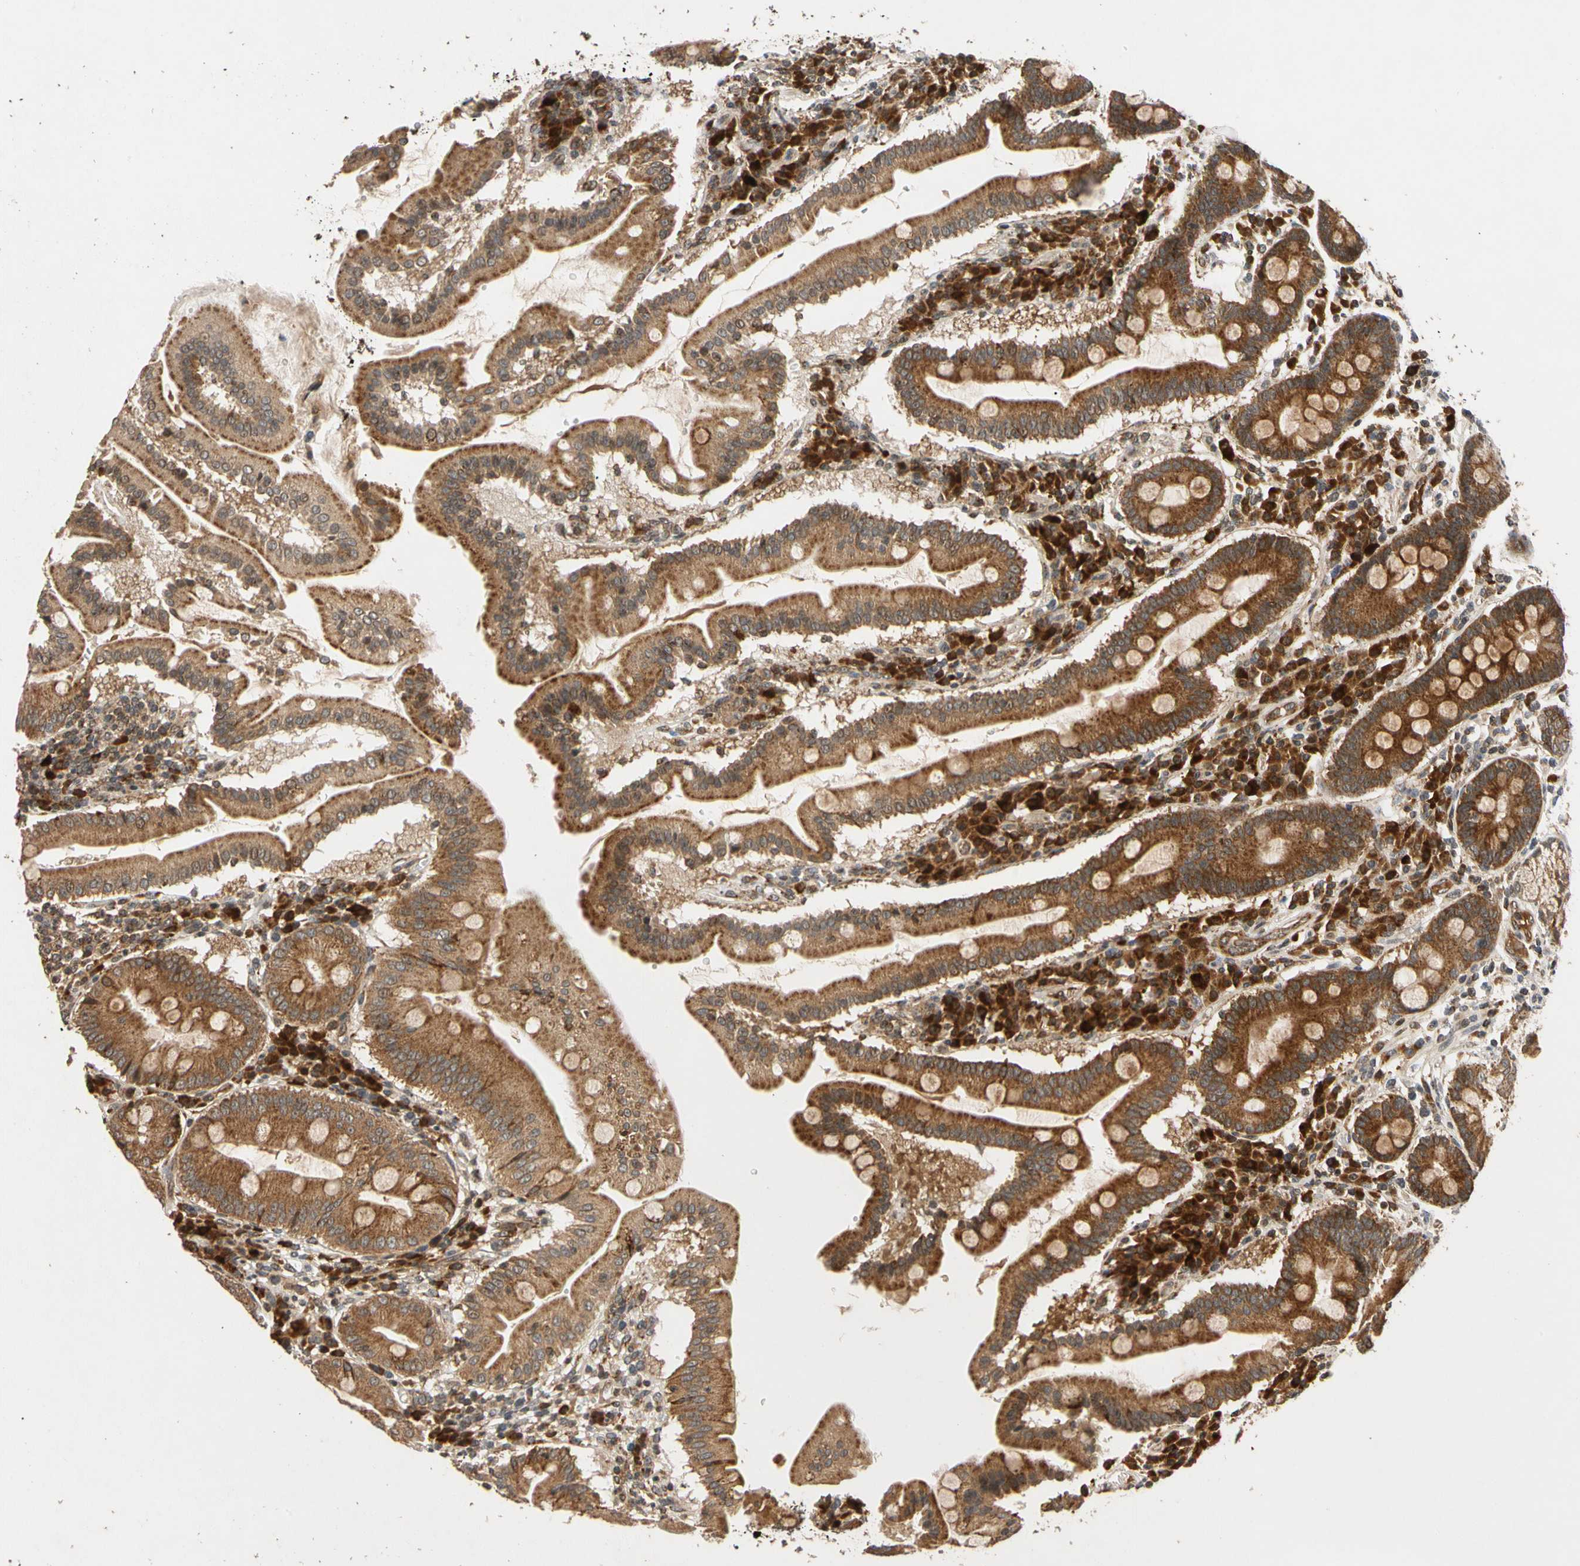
{"staining": {"intensity": "strong", "quantity": ">75%", "location": "cytoplasmic/membranous"}, "tissue": "duodenum", "cell_type": "Glandular cells", "image_type": "normal", "snomed": [{"axis": "morphology", "description": "Normal tissue, NOS"}, {"axis": "topography", "description": "Duodenum"}], "caption": "IHC of normal duodenum reveals high levels of strong cytoplasmic/membranous expression in about >75% of glandular cells.", "gene": "MRPS22", "patient": {"sex": "male", "age": 50}}